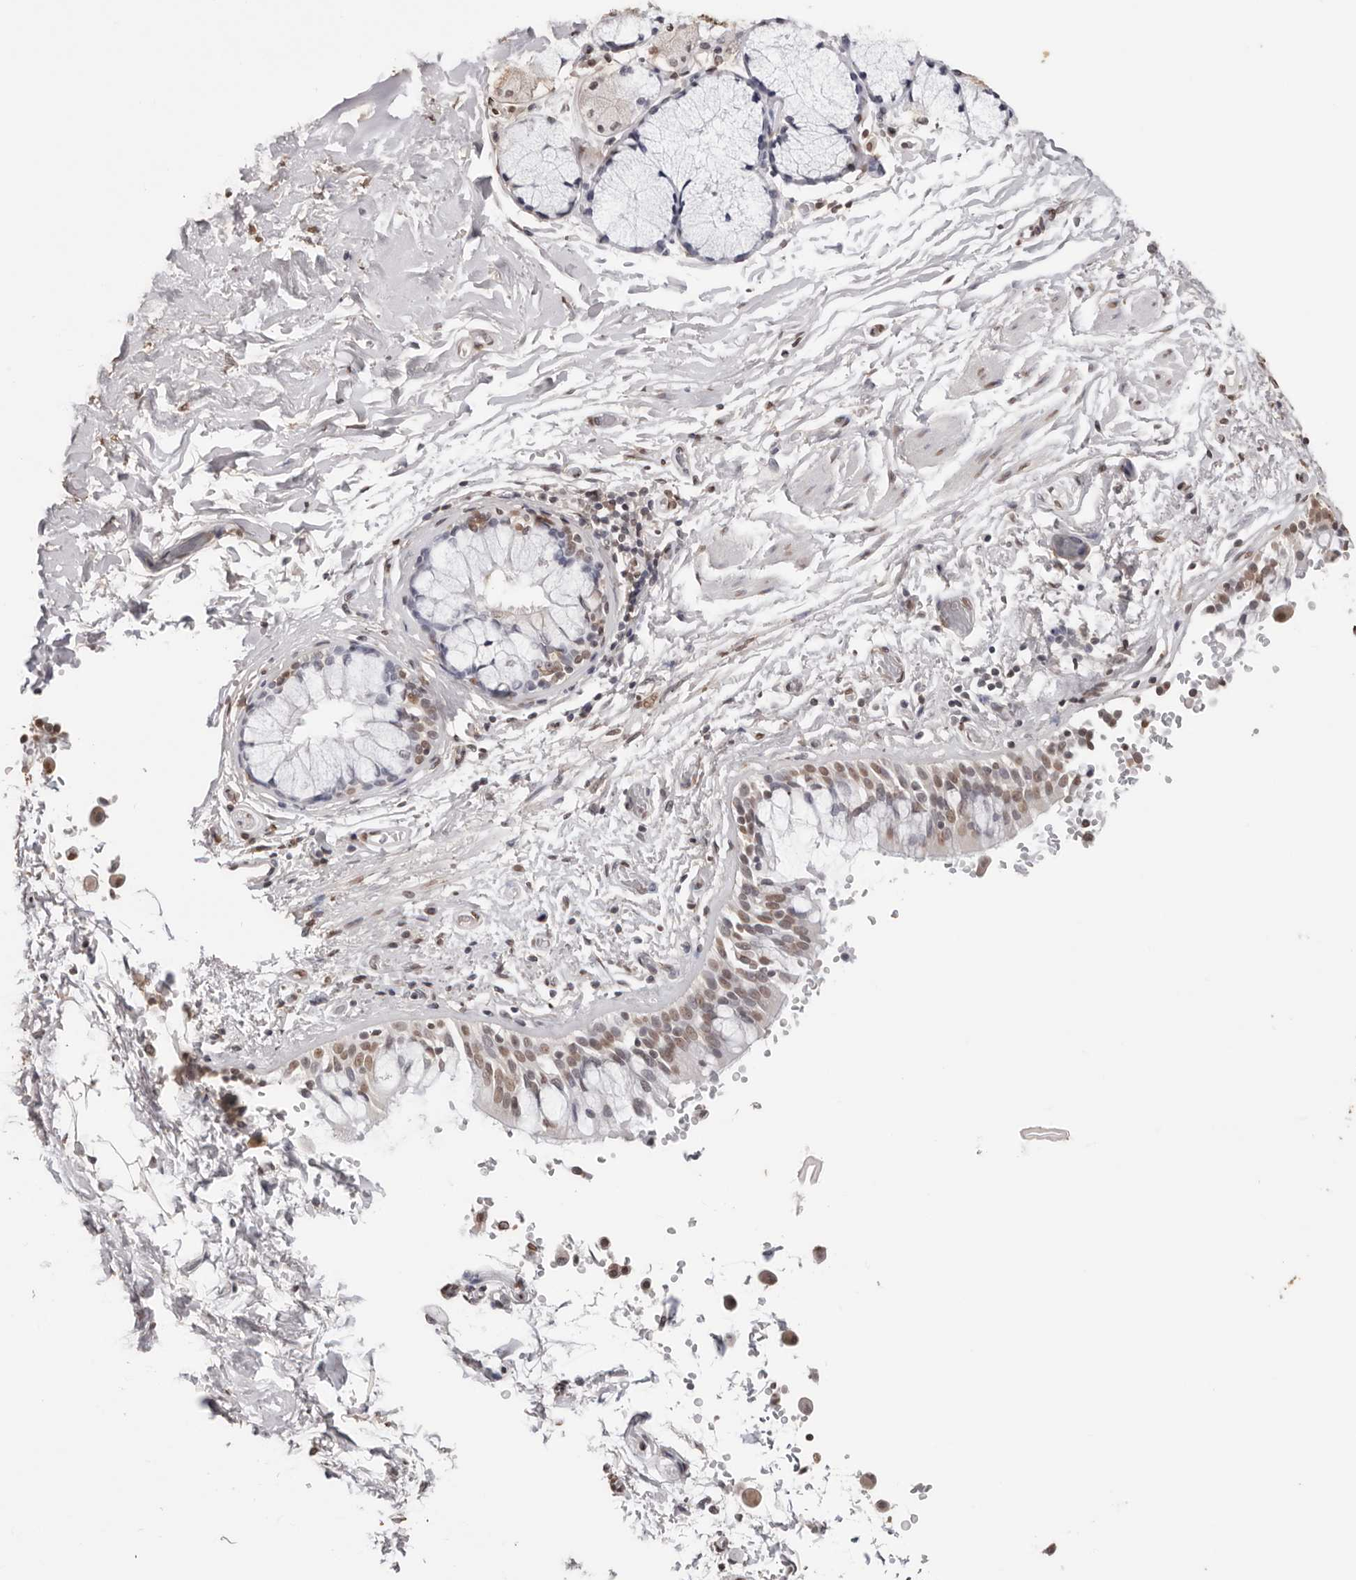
{"staining": {"intensity": "moderate", "quantity": ">75%", "location": "nuclear"}, "tissue": "bronchus", "cell_type": "Respiratory epithelial cells", "image_type": "normal", "snomed": [{"axis": "morphology", "description": "Normal tissue, NOS"}, {"axis": "morphology", "description": "Inflammation, NOS"}, {"axis": "topography", "description": "Cartilage tissue"}, {"axis": "topography", "description": "Bronchus"}, {"axis": "topography", "description": "Lung"}], "caption": "DAB immunohistochemical staining of normal bronchus demonstrates moderate nuclear protein staining in about >75% of respiratory epithelial cells. The staining was performed using DAB to visualize the protein expression in brown, while the nuclei were stained in blue with hematoxylin (Magnification: 20x).", "gene": "OLIG3", "patient": {"sex": "female", "age": 64}}